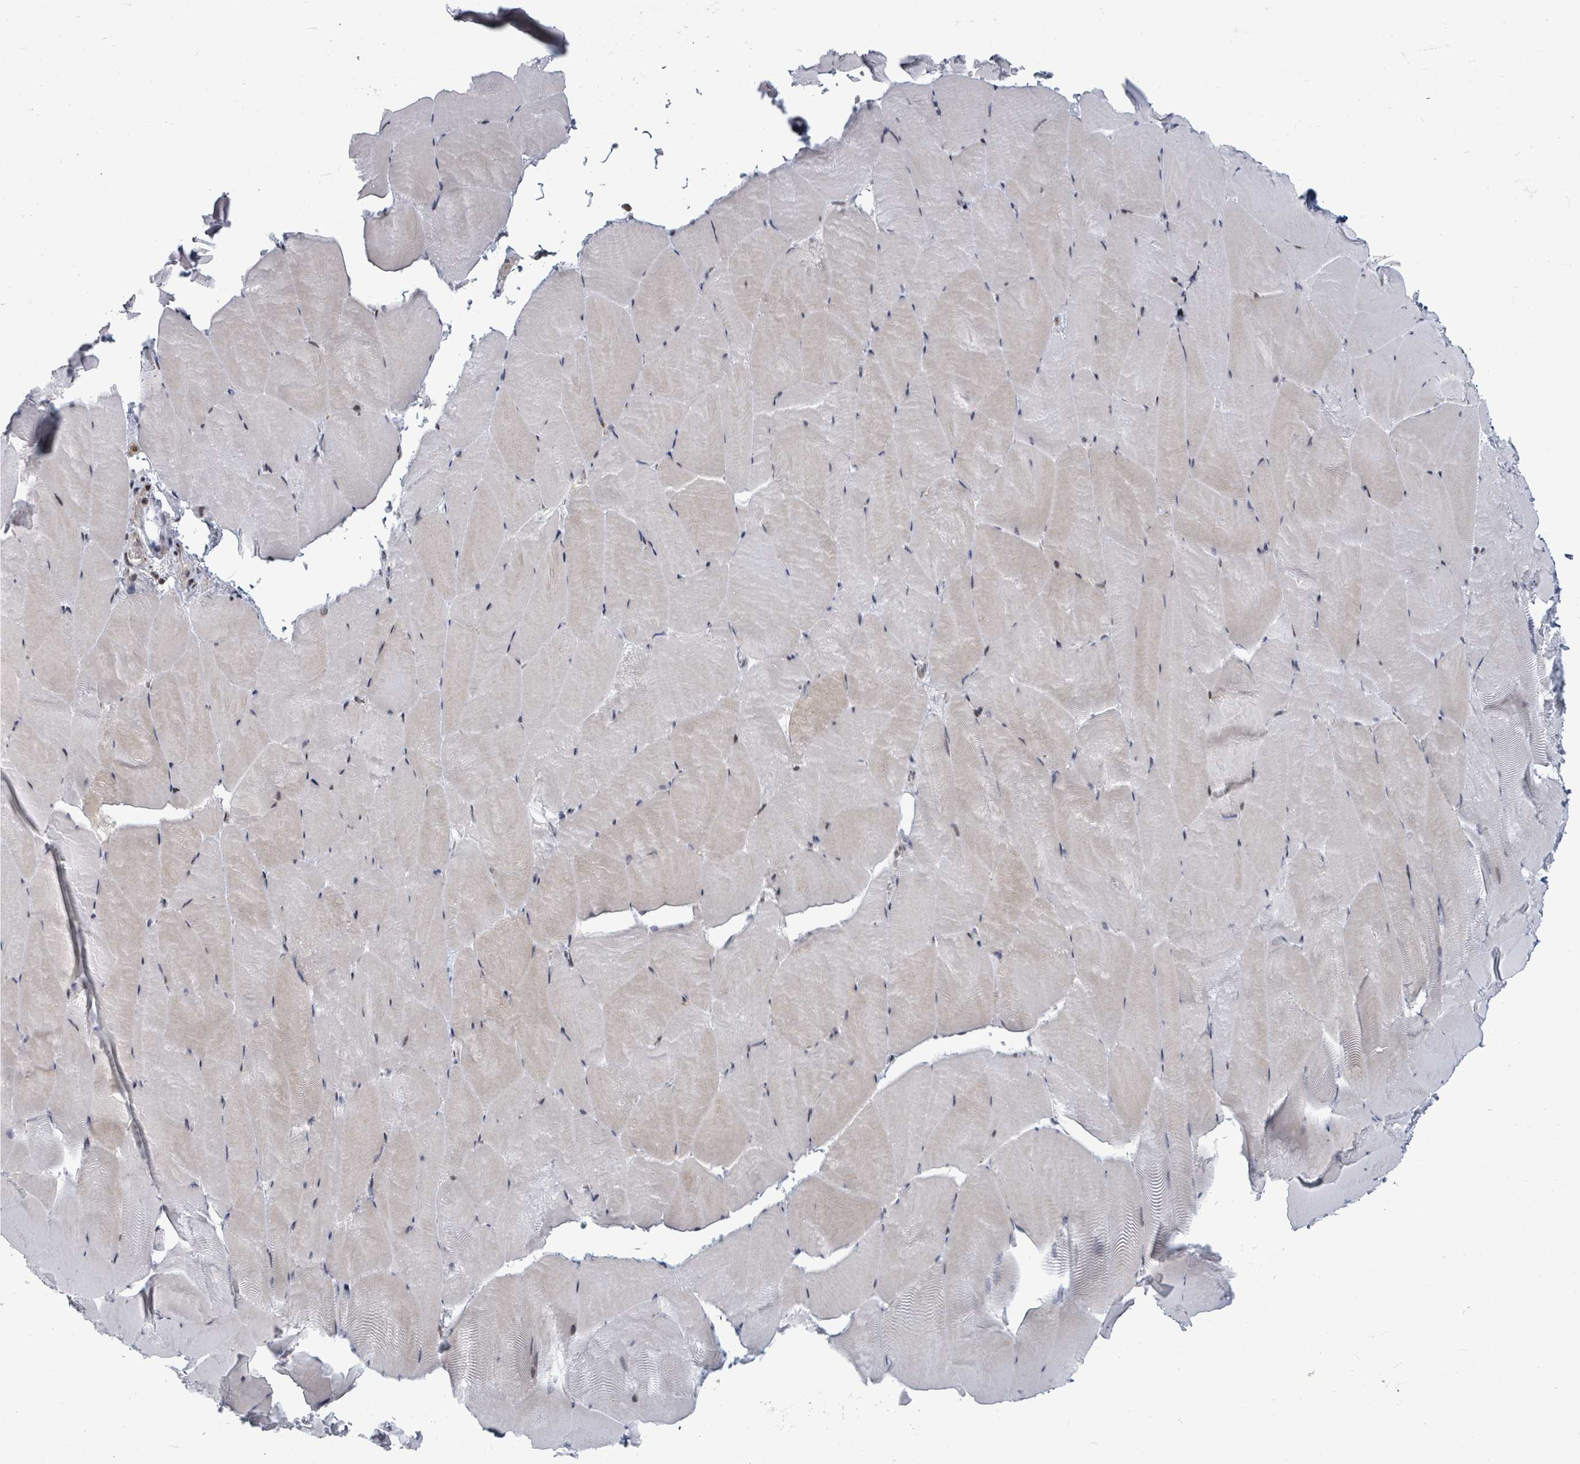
{"staining": {"intensity": "weak", "quantity": "25%-75%", "location": "nuclear"}, "tissue": "skeletal muscle", "cell_type": "Myocytes", "image_type": "normal", "snomed": [{"axis": "morphology", "description": "Normal tissue, NOS"}, {"axis": "topography", "description": "Skeletal muscle"}], "caption": "Immunohistochemistry (IHC) of benign human skeletal muscle displays low levels of weak nuclear staining in approximately 25%-75% of myocytes. (DAB (3,3'-diaminobenzidine) IHC with brightfield microscopy, high magnification).", "gene": "BIVM", "patient": {"sex": "female", "age": 64}}